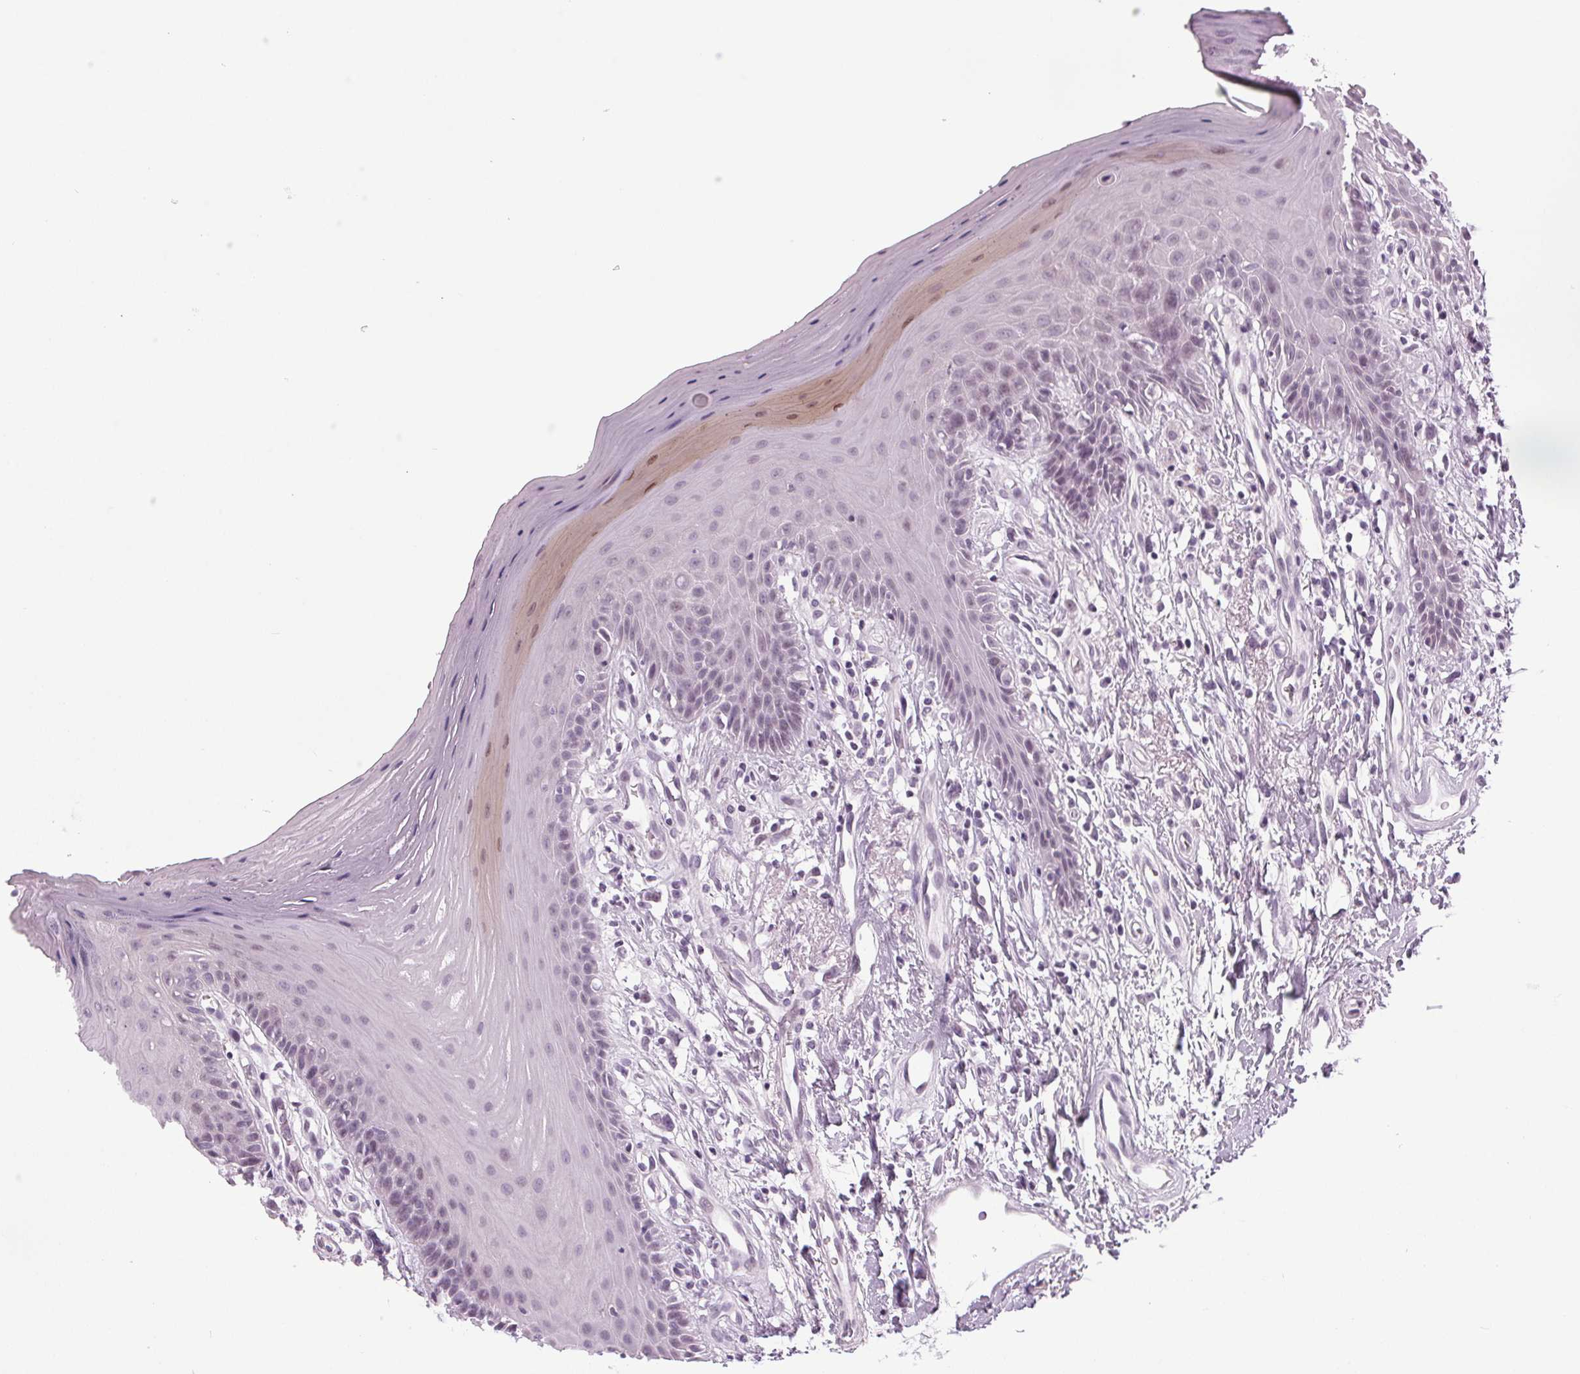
{"staining": {"intensity": "weak", "quantity": "<25%", "location": "nuclear"}, "tissue": "oral mucosa", "cell_type": "Squamous epithelial cells", "image_type": "normal", "snomed": [{"axis": "morphology", "description": "Normal tissue, NOS"}, {"axis": "morphology", "description": "Normal morphology"}, {"axis": "topography", "description": "Oral tissue"}], "caption": "This is an immunohistochemistry micrograph of unremarkable oral mucosa. There is no expression in squamous epithelial cells.", "gene": "IGF2BP1", "patient": {"sex": "female", "age": 76}}